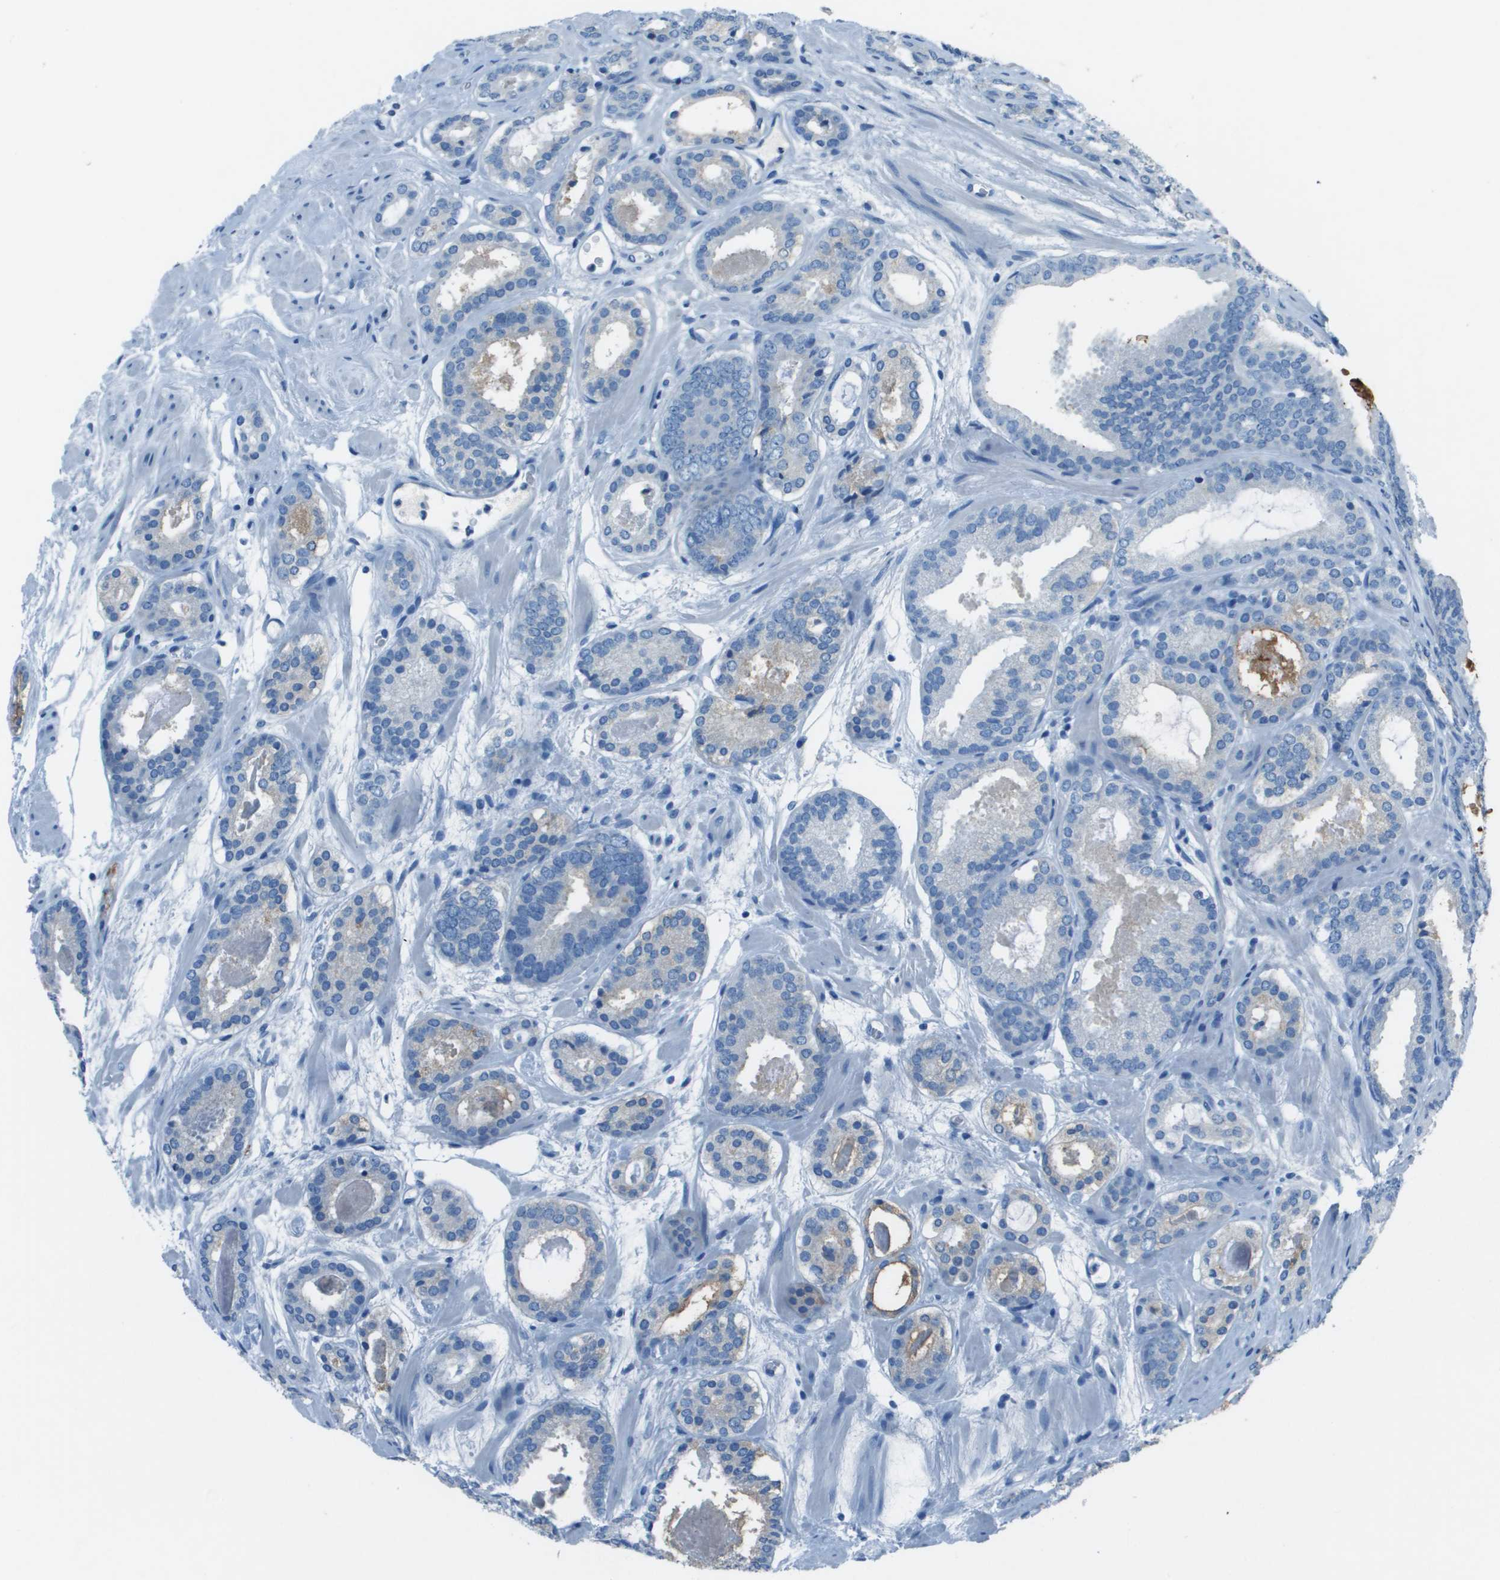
{"staining": {"intensity": "moderate", "quantity": "<25%", "location": "cytoplasmic/membranous"}, "tissue": "prostate cancer", "cell_type": "Tumor cells", "image_type": "cancer", "snomed": [{"axis": "morphology", "description": "Adenocarcinoma, Low grade"}, {"axis": "topography", "description": "Prostate"}], "caption": "DAB (3,3'-diaminobenzidine) immunohistochemical staining of human prostate adenocarcinoma (low-grade) exhibits moderate cytoplasmic/membranous protein positivity in approximately <25% of tumor cells. The staining is performed using DAB (3,3'-diaminobenzidine) brown chromogen to label protein expression. The nuclei are counter-stained blue using hematoxylin.", "gene": "SLC16A10", "patient": {"sex": "male", "age": 69}}